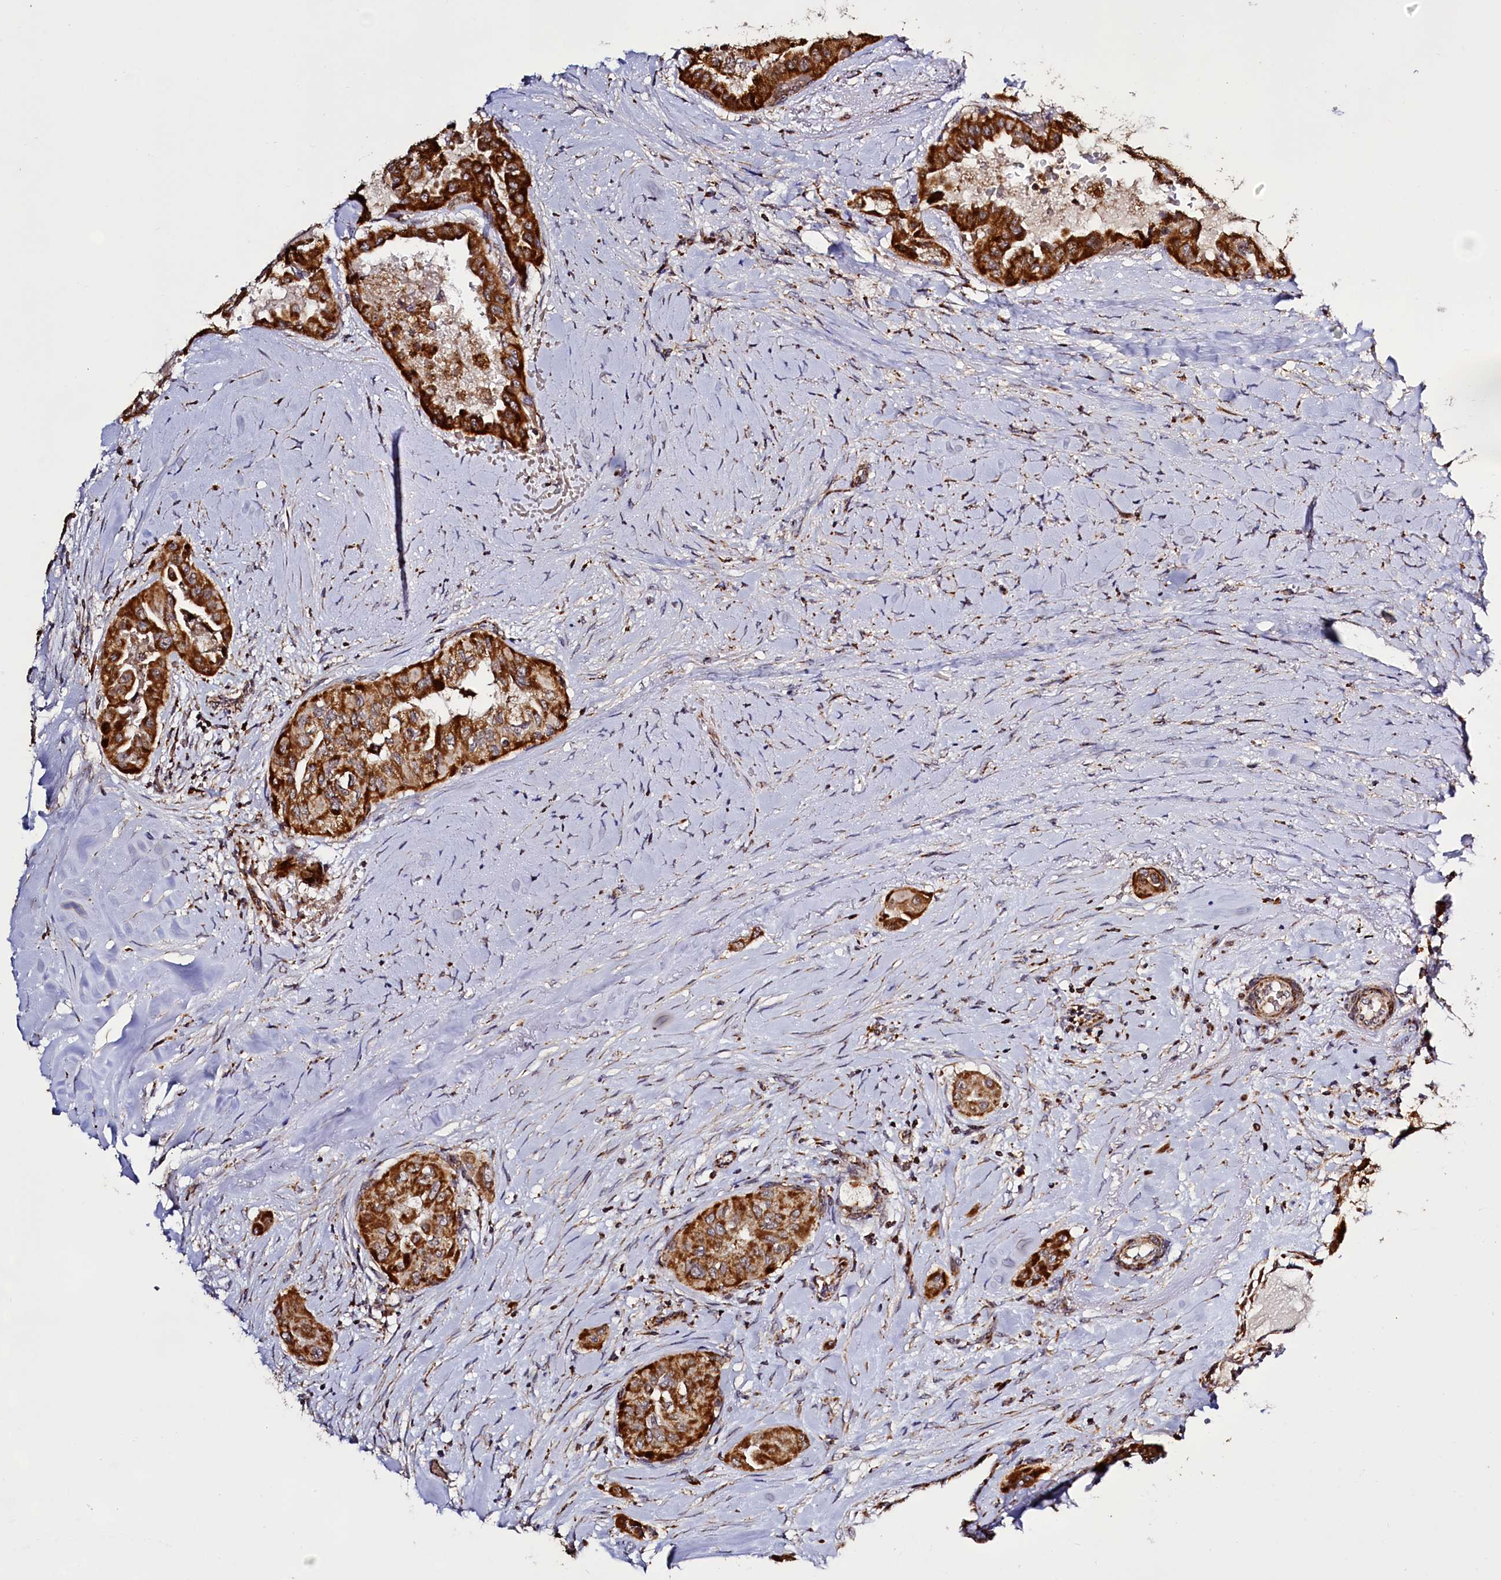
{"staining": {"intensity": "strong", "quantity": ">75%", "location": "cytoplasmic/membranous"}, "tissue": "thyroid cancer", "cell_type": "Tumor cells", "image_type": "cancer", "snomed": [{"axis": "morphology", "description": "Papillary adenocarcinoma, NOS"}, {"axis": "topography", "description": "Thyroid gland"}], "caption": "Protein expression analysis of human thyroid cancer (papillary adenocarcinoma) reveals strong cytoplasmic/membranous staining in approximately >75% of tumor cells.", "gene": "DYNC2H1", "patient": {"sex": "female", "age": 59}}